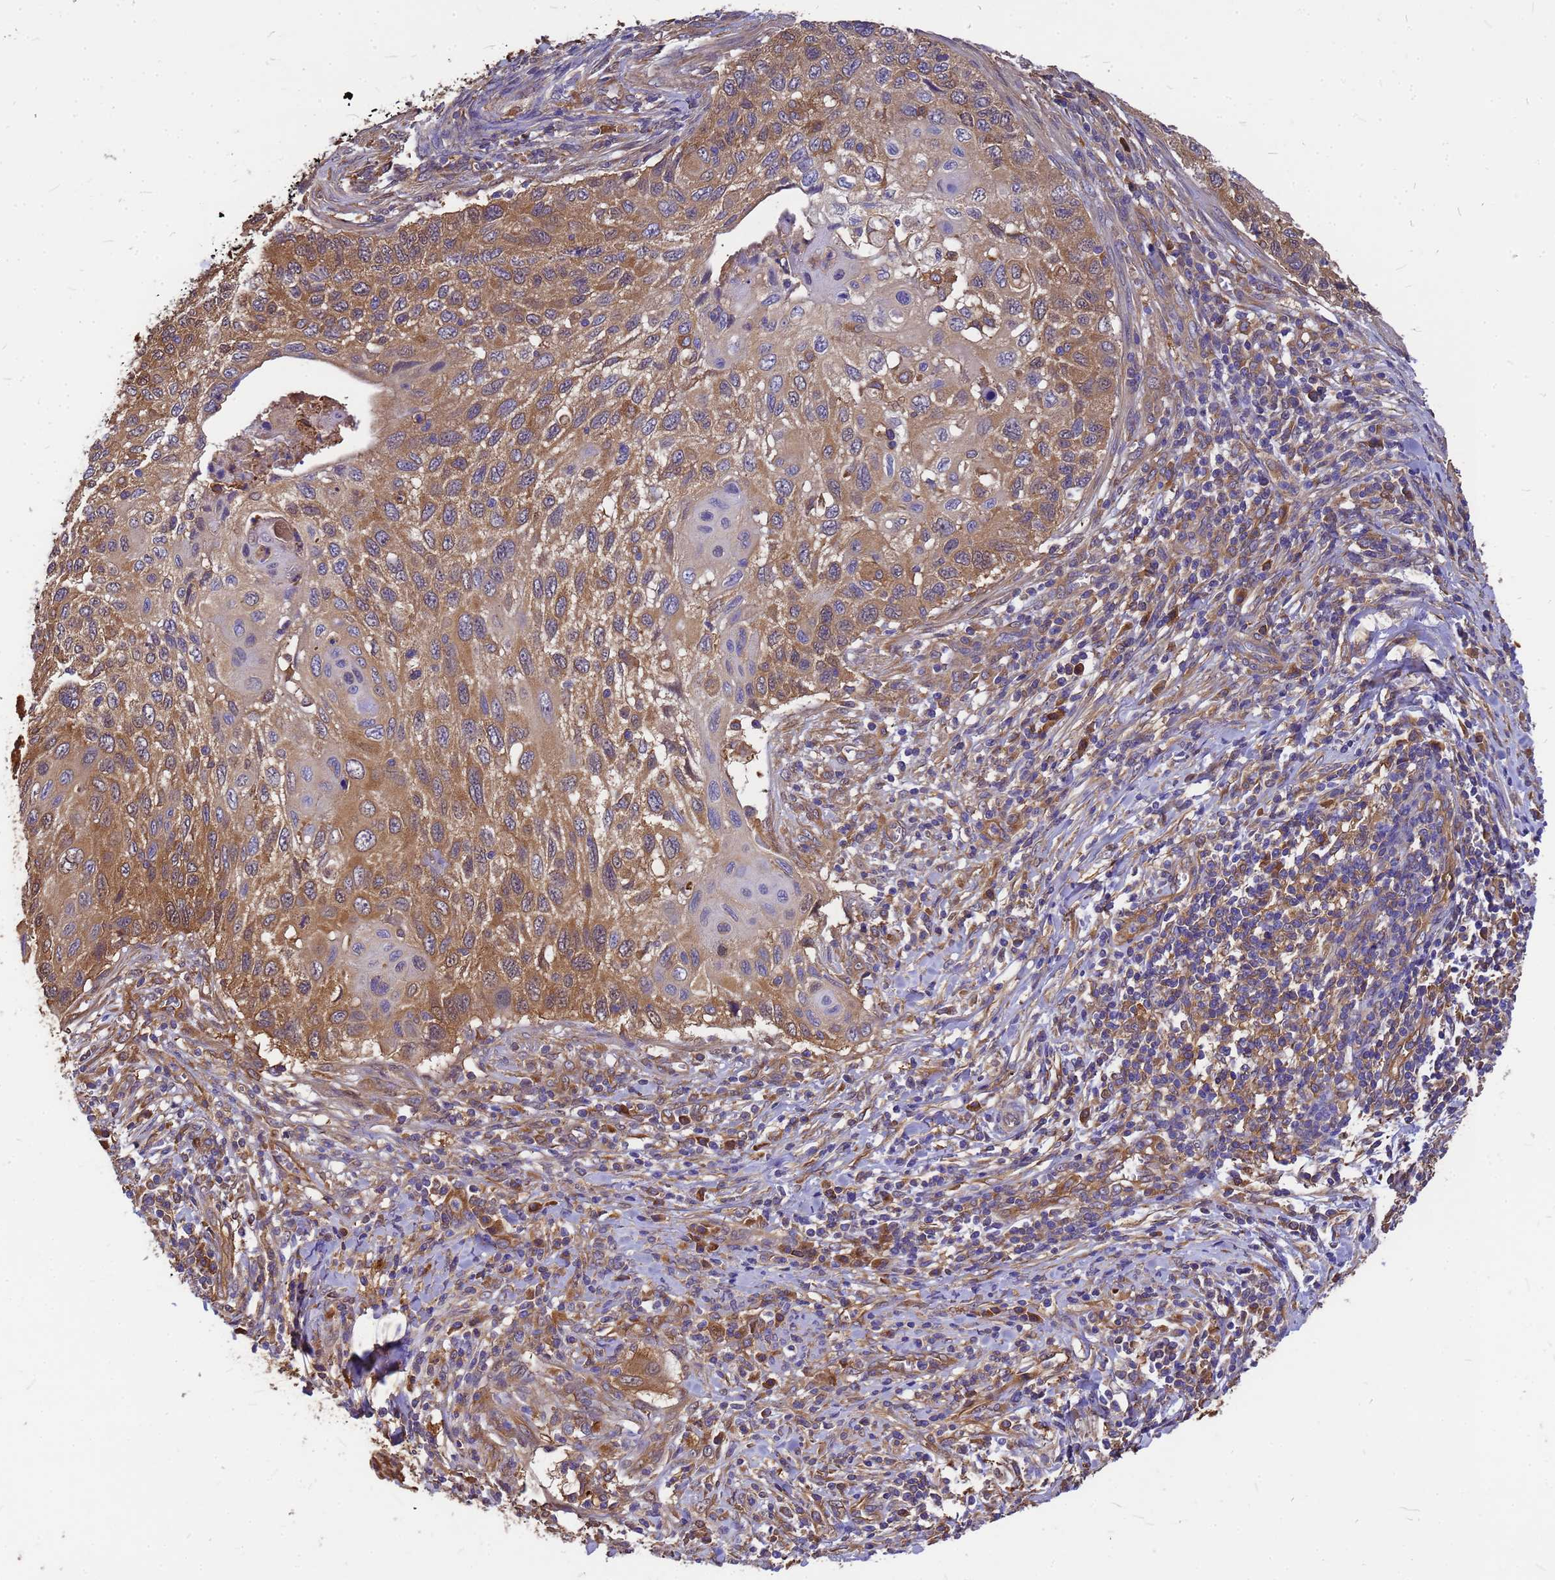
{"staining": {"intensity": "moderate", "quantity": ">75%", "location": "cytoplasmic/membranous"}, "tissue": "cervical cancer", "cell_type": "Tumor cells", "image_type": "cancer", "snomed": [{"axis": "morphology", "description": "Squamous cell carcinoma, NOS"}, {"axis": "topography", "description": "Cervix"}], "caption": "Immunohistochemistry of cervical cancer (squamous cell carcinoma) reveals medium levels of moderate cytoplasmic/membranous staining in approximately >75% of tumor cells. Ihc stains the protein in brown and the nuclei are stained blue.", "gene": "GID4", "patient": {"sex": "female", "age": 70}}